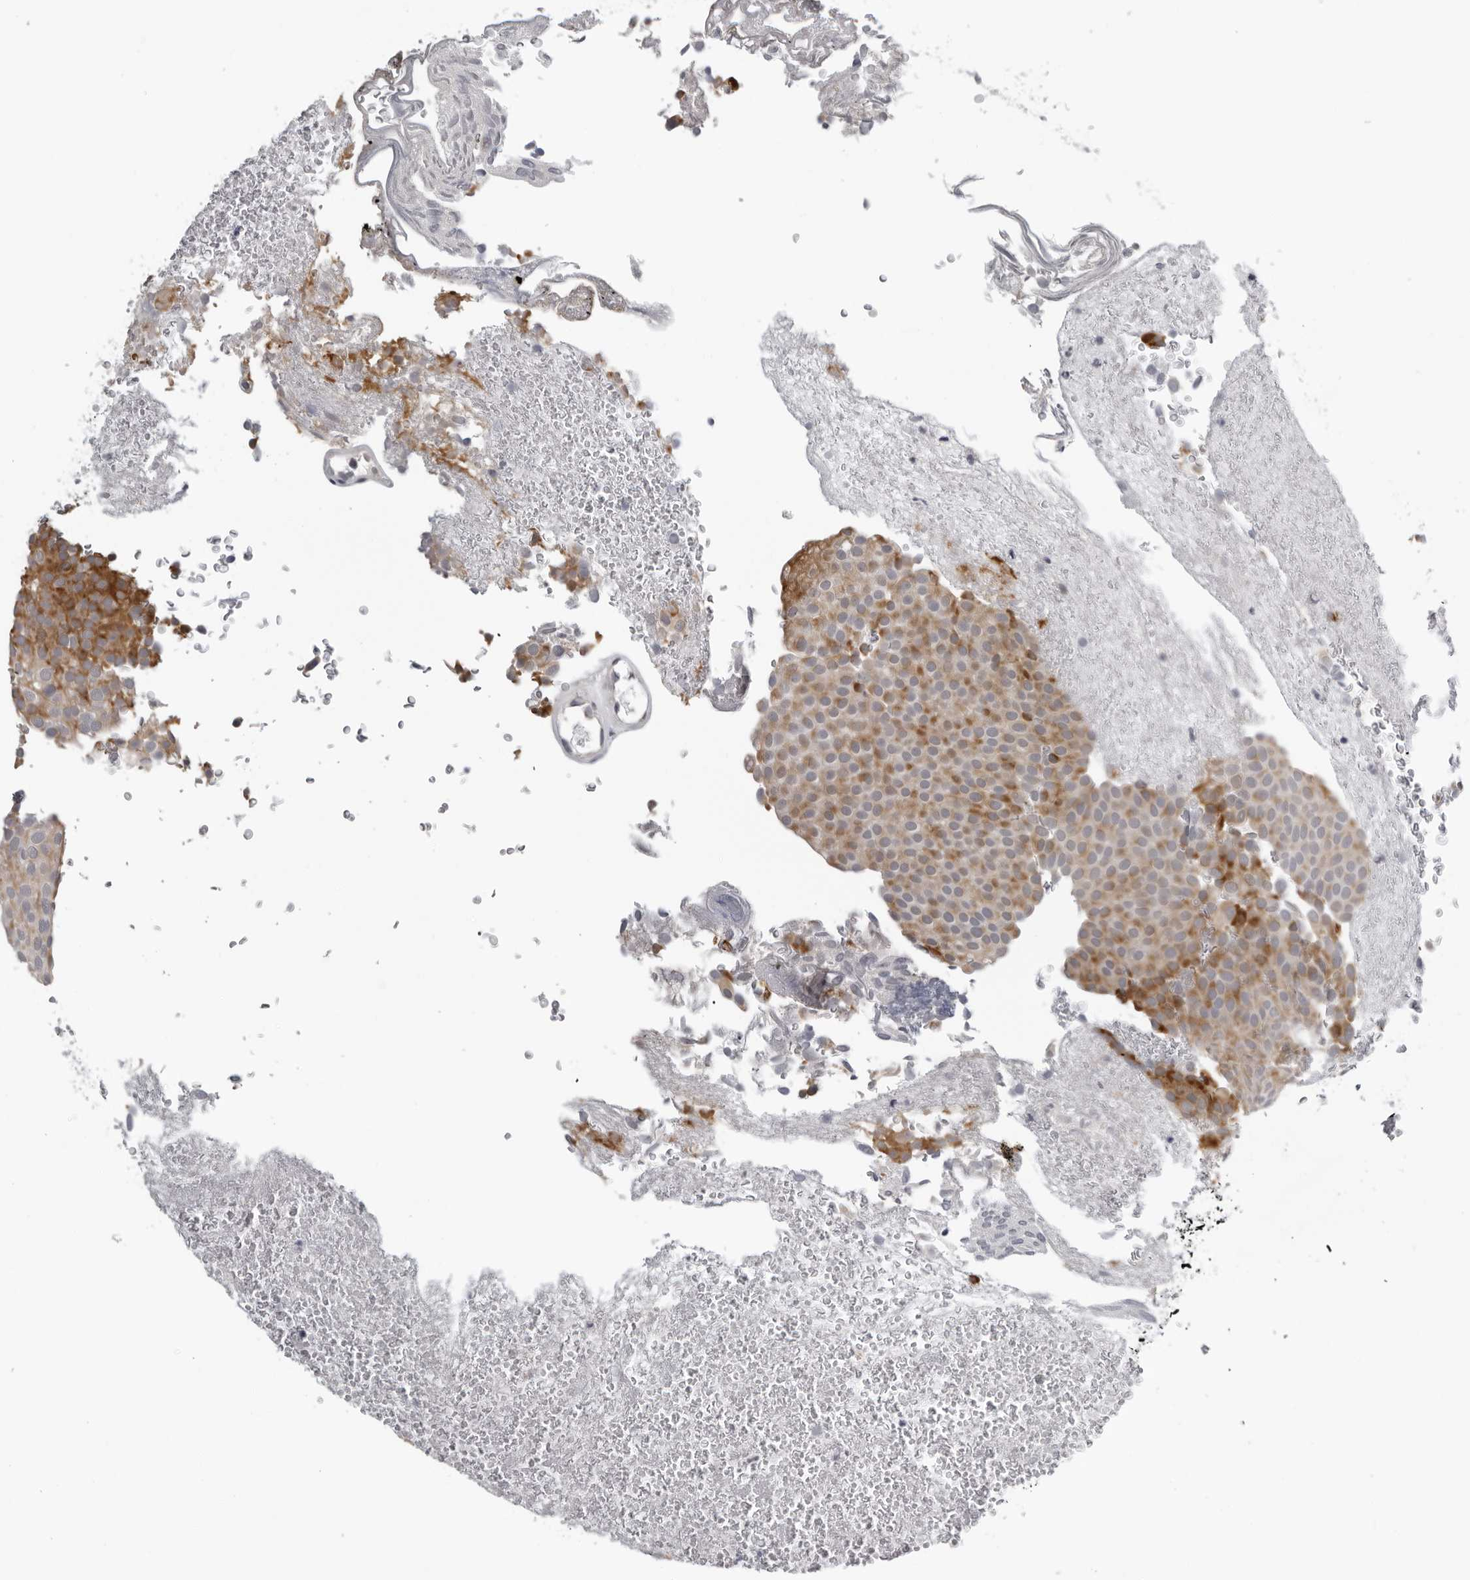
{"staining": {"intensity": "moderate", "quantity": "25%-75%", "location": "cytoplasmic/membranous"}, "tissue": "urothelial cancer", "cell_type": "Tumor cells", "image_type": "cancer", "snomed": [{"axis": "morphology", "description": "Urothelial carcinoma, Low grade"}, {"axis": "topography", "description": "Urinary bladder"}], "caption": "Approximately 25%-75% of tumor cells in low-grade urothelial carcinoma show moderate cytoplasmic/membranous protein expression as visualized by brown immunohistochemical staining.", "gene": "CPT2", "patient": {"sex": "male", "age": 78}}